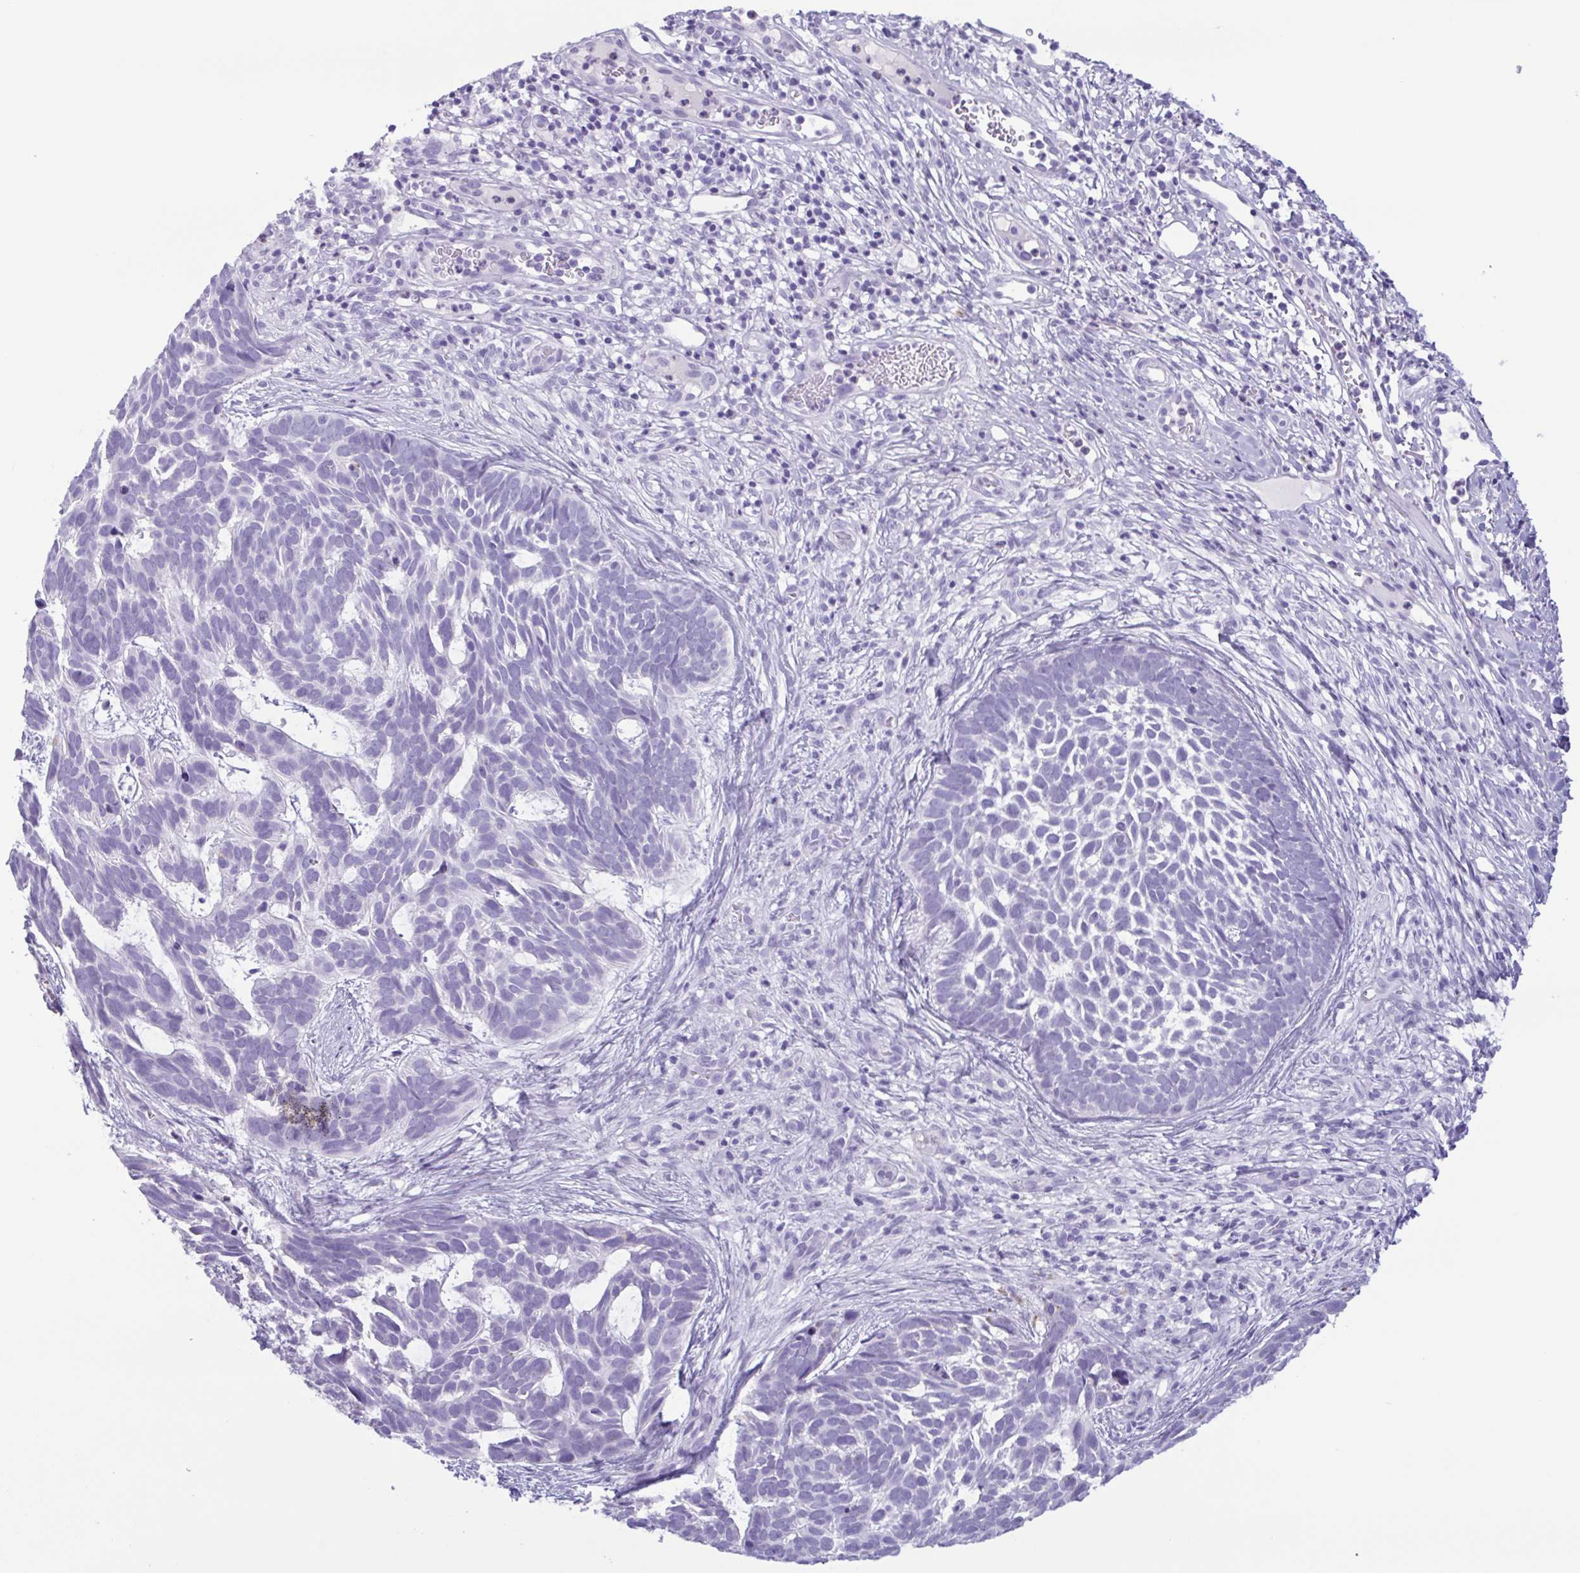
{"staining": {"intensity": "negative", "quantity": "none", "location": "none"}, "tissue": "skin cancer", "cell_type": "Tumor cells", "image_type": "cancer", "snomed": [{"axis": "morphology", "description": "Basal cell carcinoma"}, {"axis": "topography", "description": "Skin"}], "caption": "Tumor cells are negative for brown protein staining in skin cancer (basal cell carcinoma).", "gene": "LTF", "patient": {"sex": "male", "age": 78}}